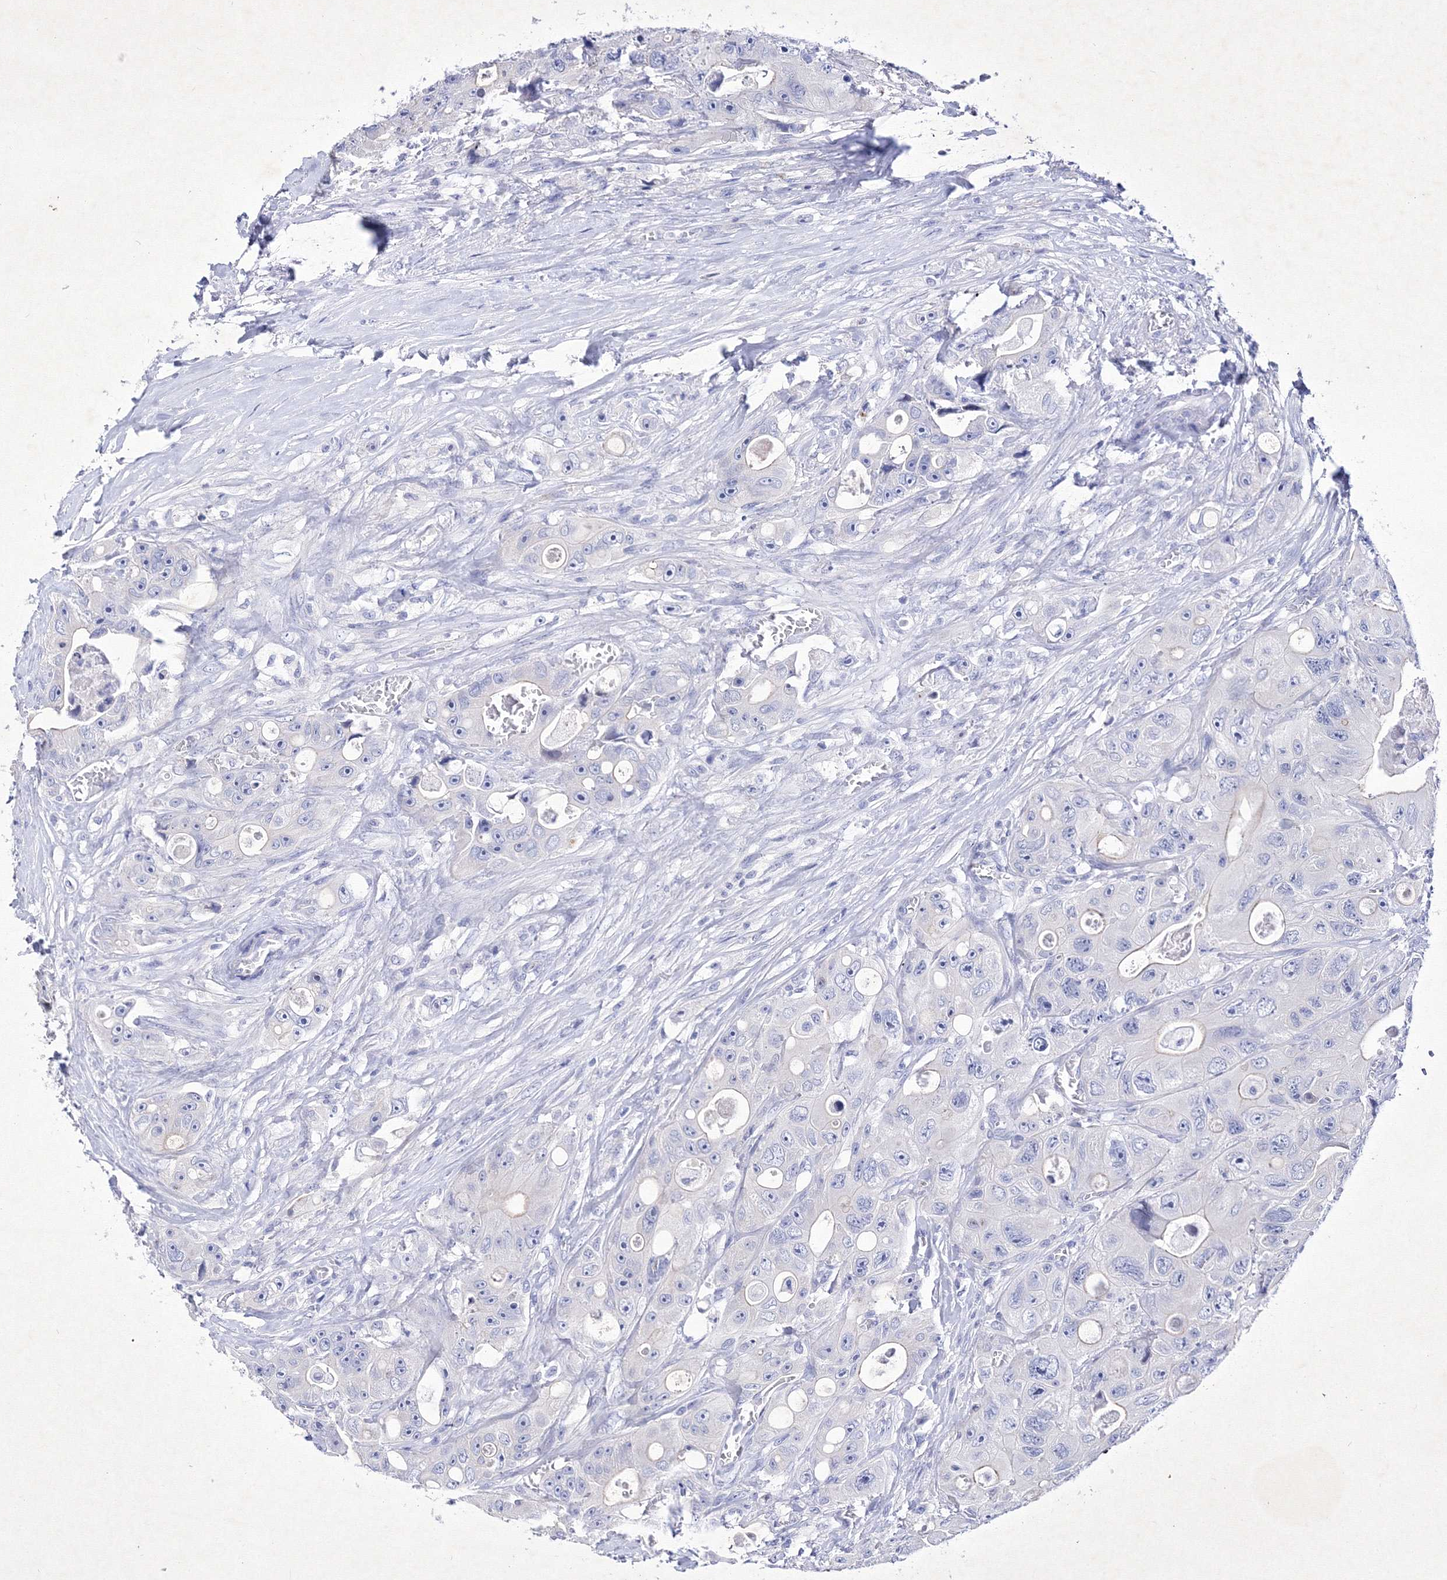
{"staining": {"intensity": "negative", "quantity": "none", "location": "none"}, "tissue": "colorectal cancer", "cell_type": "Tumor cells", "image_type": "cancer", "snomed": [{"axis": "morphology", "description": "Adenocarcinoma, NOS"}, {"axis": "topography", "description": "Colon"}], "caption": "Adenocarcinoma (colorectal) was stained to show a protein in brown. There is no significant positivity in tumor cells.", "gene": "GPN1", "patient": {"sex": "female", "age": 46}}